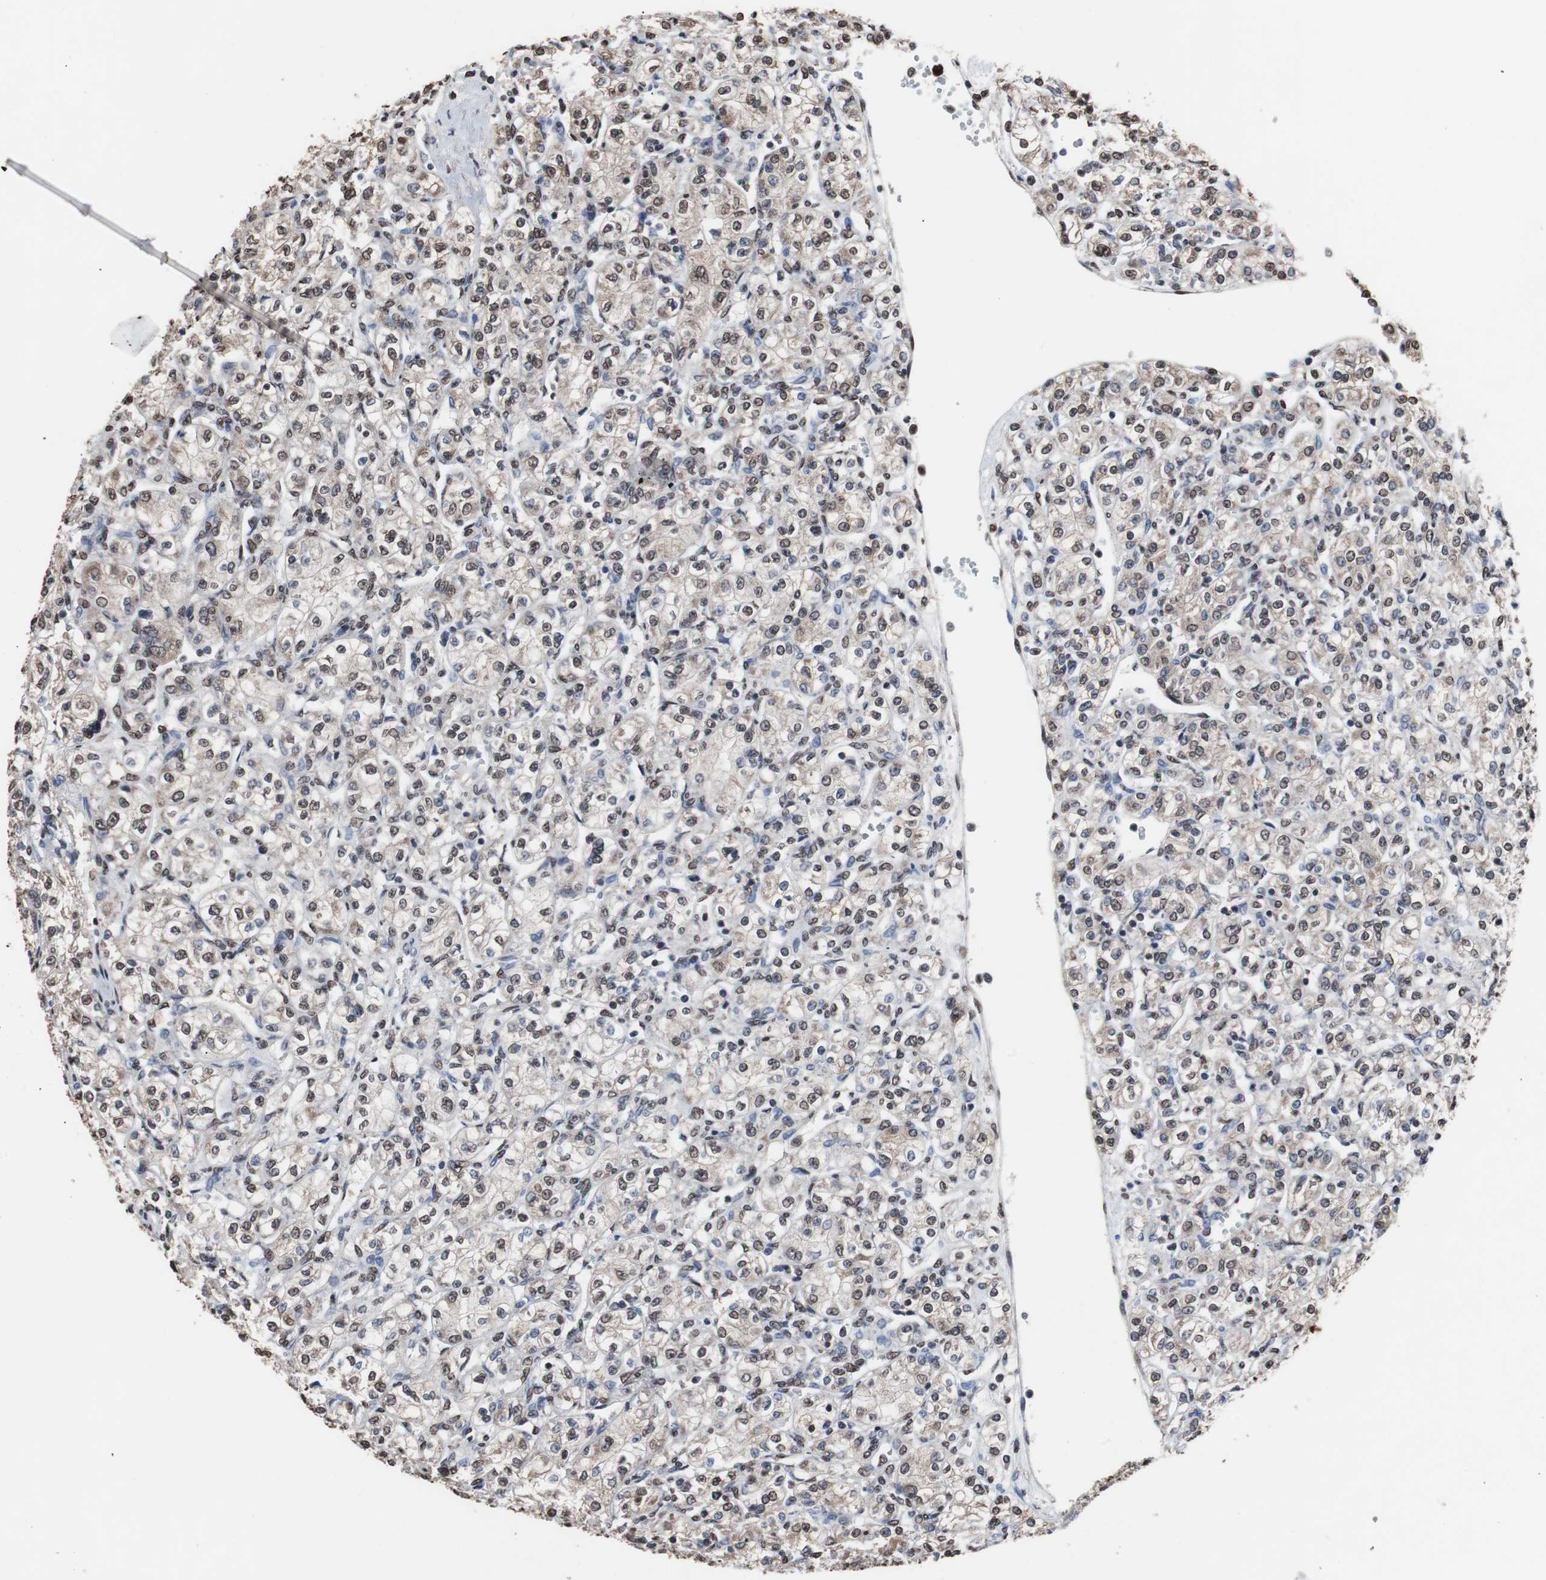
{"staining": {"intensity": "weak", "quantity": "25%-75%", "location": "nuclear"}, "tissue": "renal cancer", "cell_type": "Tumor cells", "image_type": "cancer", "snomed": [{"axis": "morphology", "description": "Adenocarcinoma, NOS"}, {"axis": "topography", "description": "Kidney"}], "caption": "The photomicrograph demonstrates staining of adenocarcinoma (renal), revealing weak nuclear protein positivity (brown color) within tumor cells.", "gene": "MED27", "patient": {"sex": "male", "age": 77}}